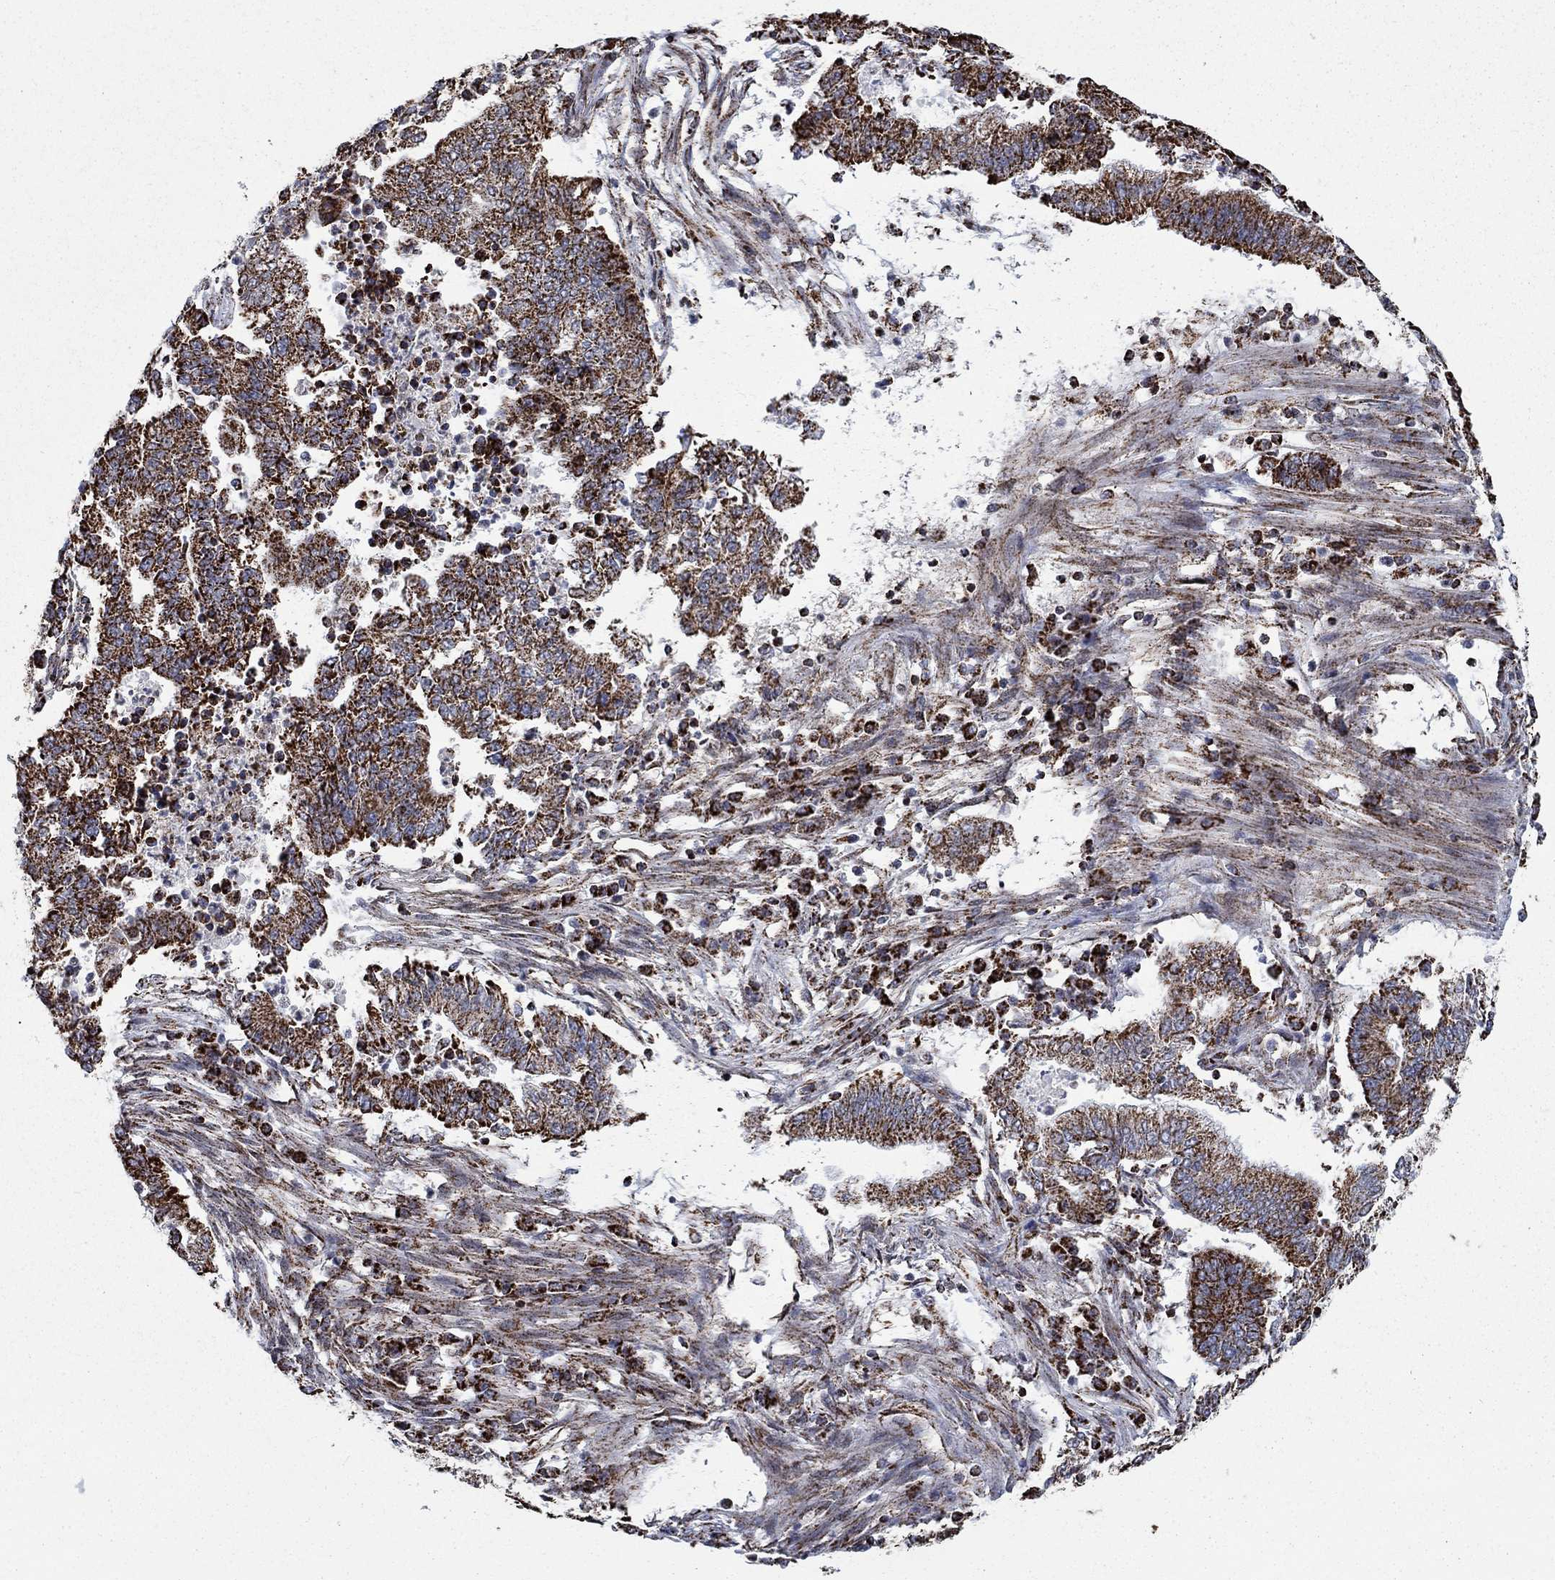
{"staining": {"intensity": "strong", "quantity": ">75%", "location": "cytoplasmic/membranous"}, "tissue": "endometrial cancer", "cell_type": "Tumor cells", "image_type": "cancer", "snomed": [{"axis": "morphology", "description": "Adenocarcinoma, NOS"}, {"axis": "topography", "description": "Uterus"}, {"axis": "topography", "description": "Endometrium"}], "caption": "Protein expression analysis of endometrial cancer (adenocarcinoma) demonstrates strong cytoplasmic/membranous positivity in approximately >75% of tumor cells. (DAB (3,3'-diaminobenzidine) = brown stain, brightfield microscopy at high magnification).", "gene": "MOAP1", "patient": {"sex": "female", "age": 54}}